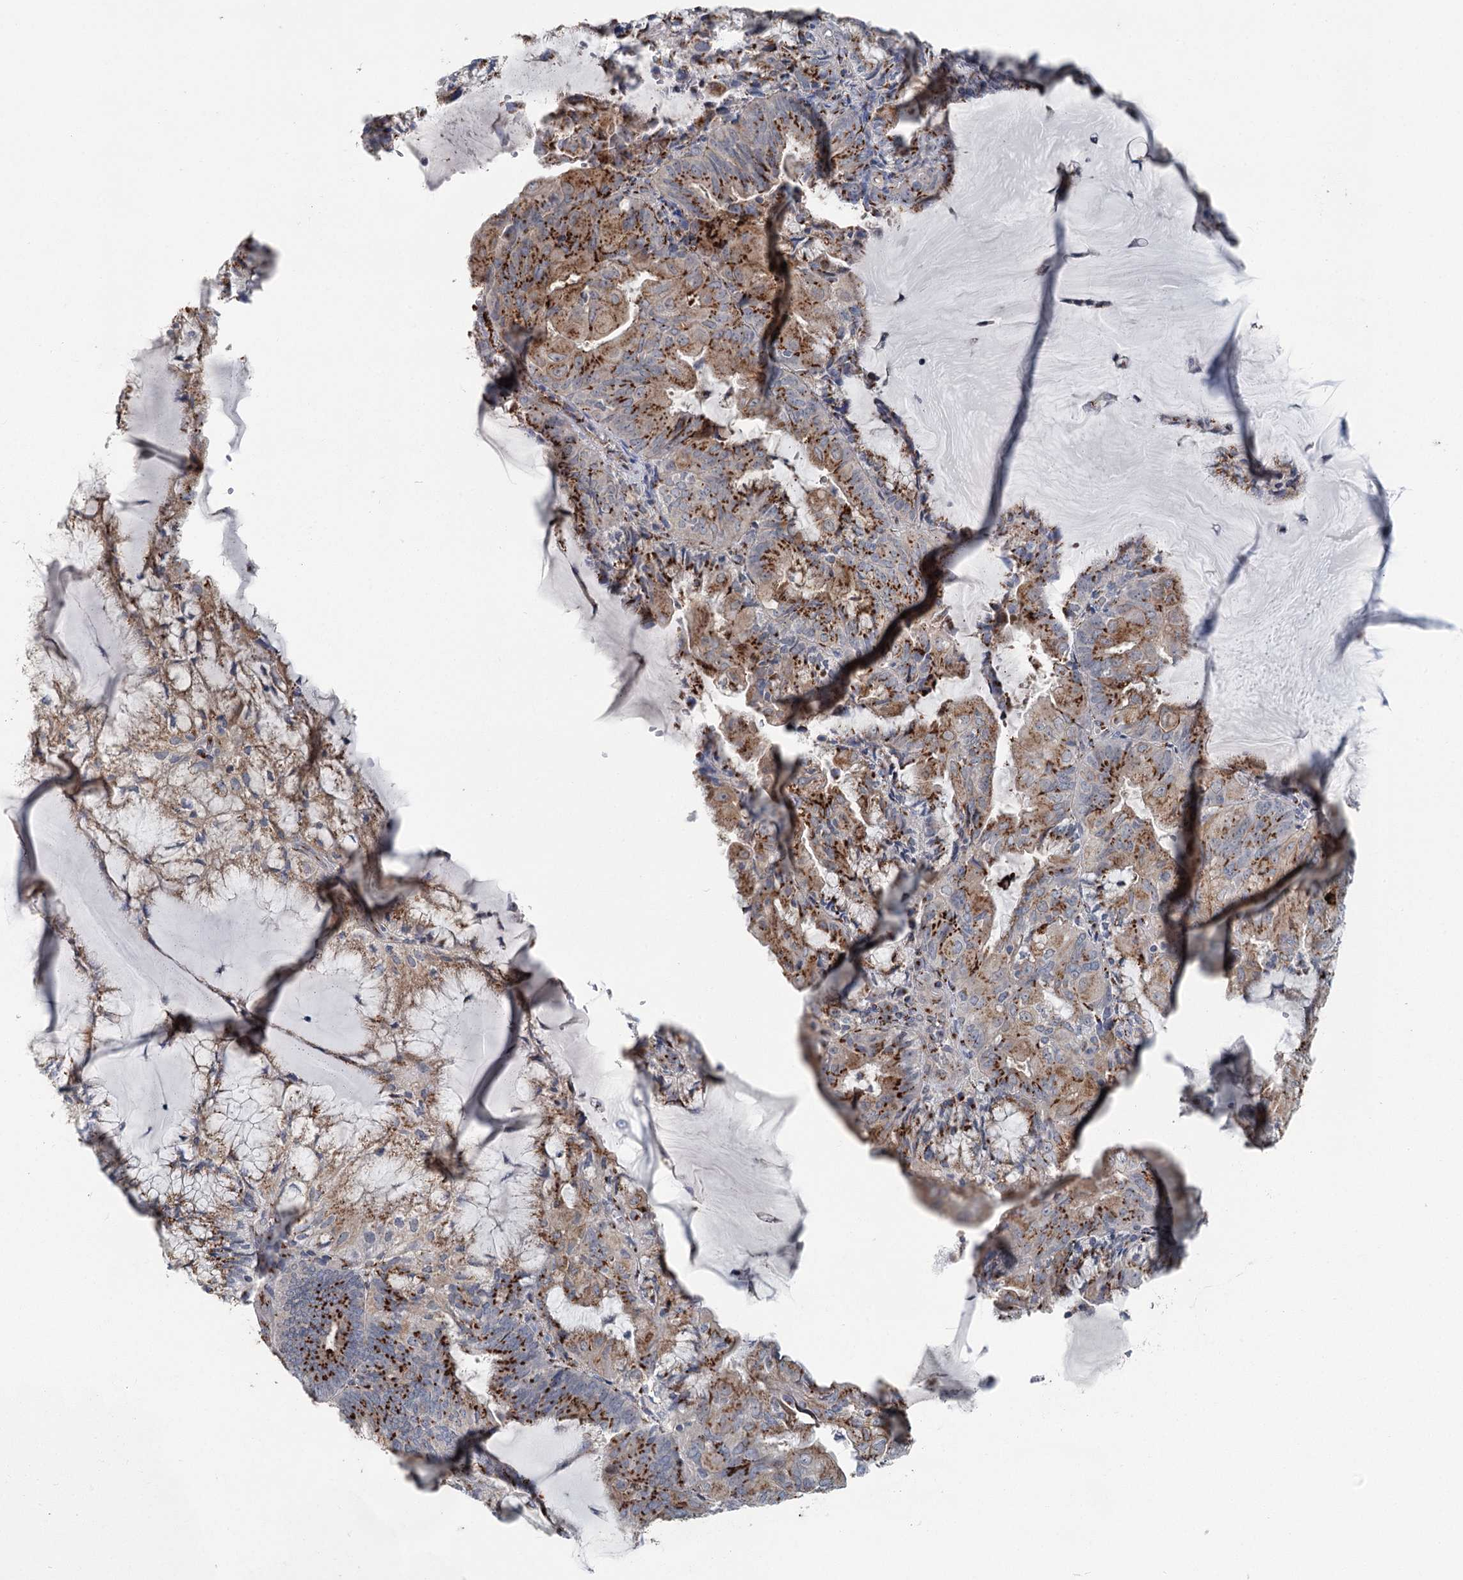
{"staining": {"intensity": "strong", "quantity": "25%-75%", "location": "cytoplasmic/membranous"}, "tissue": "endometrial cancer", "cell_type": "Tumor cells", "image_type": "cancer", "snomed": [{"axis": "morphology", "description": "Adenocarcinoma, NOS"}, {"axis": "topography", "description": "Endometrium"}], "caption": "Endometrial adenocarcinoma stained with immunohistochemistry exhibits strong cytoplasmic/membranous positivity in about 25%-75% of tumor cells. The staining was performed using DAB (3,3'-diaminobenzidine), with brown indicating positive protein expression. Nuclei are stained blue with hematoxylin.", "gene": "ITIH5", "patient": {"sex": "female", "age": 81}}